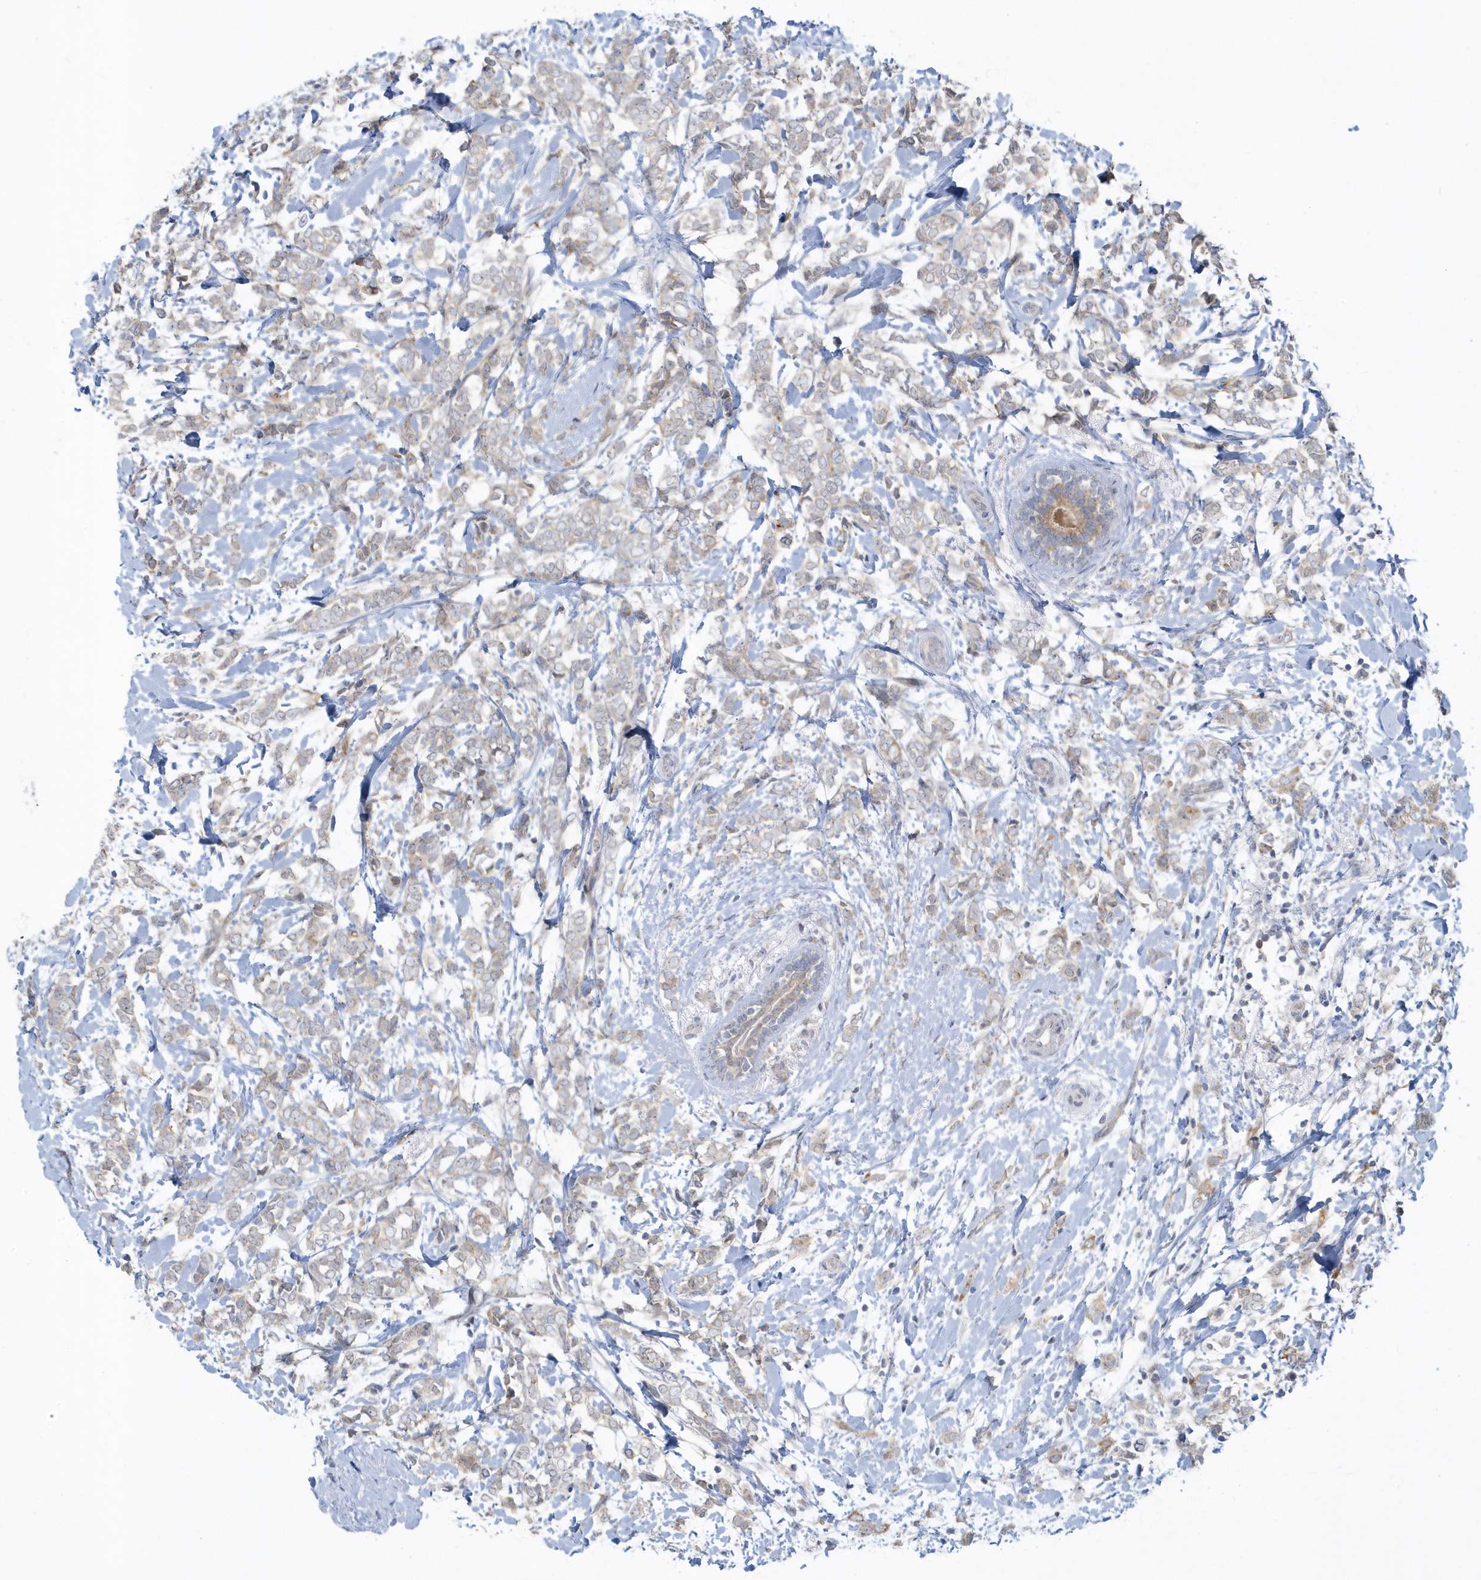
{"staining": {"intensity": "weak", "quantity": "<25%", "location": "cytoplasmic/membranous"}, "tissue": "breast cancer", "cell_type": "Tumor cells", "image_type": "cancer", "snomed": [{"axis": "morphology", "description": "Normal tissue, NOS"}, {"axis": "morphology", "description": "Lobular carcinoma"}, {"axis": "topography", "description": "Breast"}], "caption": "High magnification brightfield microscopy of breast cancer stained with DAB (3,3'-diaminobenzidine) (brown) and counterstained with hematoxylin (blue): tumor cells show no significant staining. The staining is performed using DAB brown chromogen with nuclei counter-stained in using hematoxylin.", "gene": "SCN3A", "patient": {"sex": "female", "age": 47}}